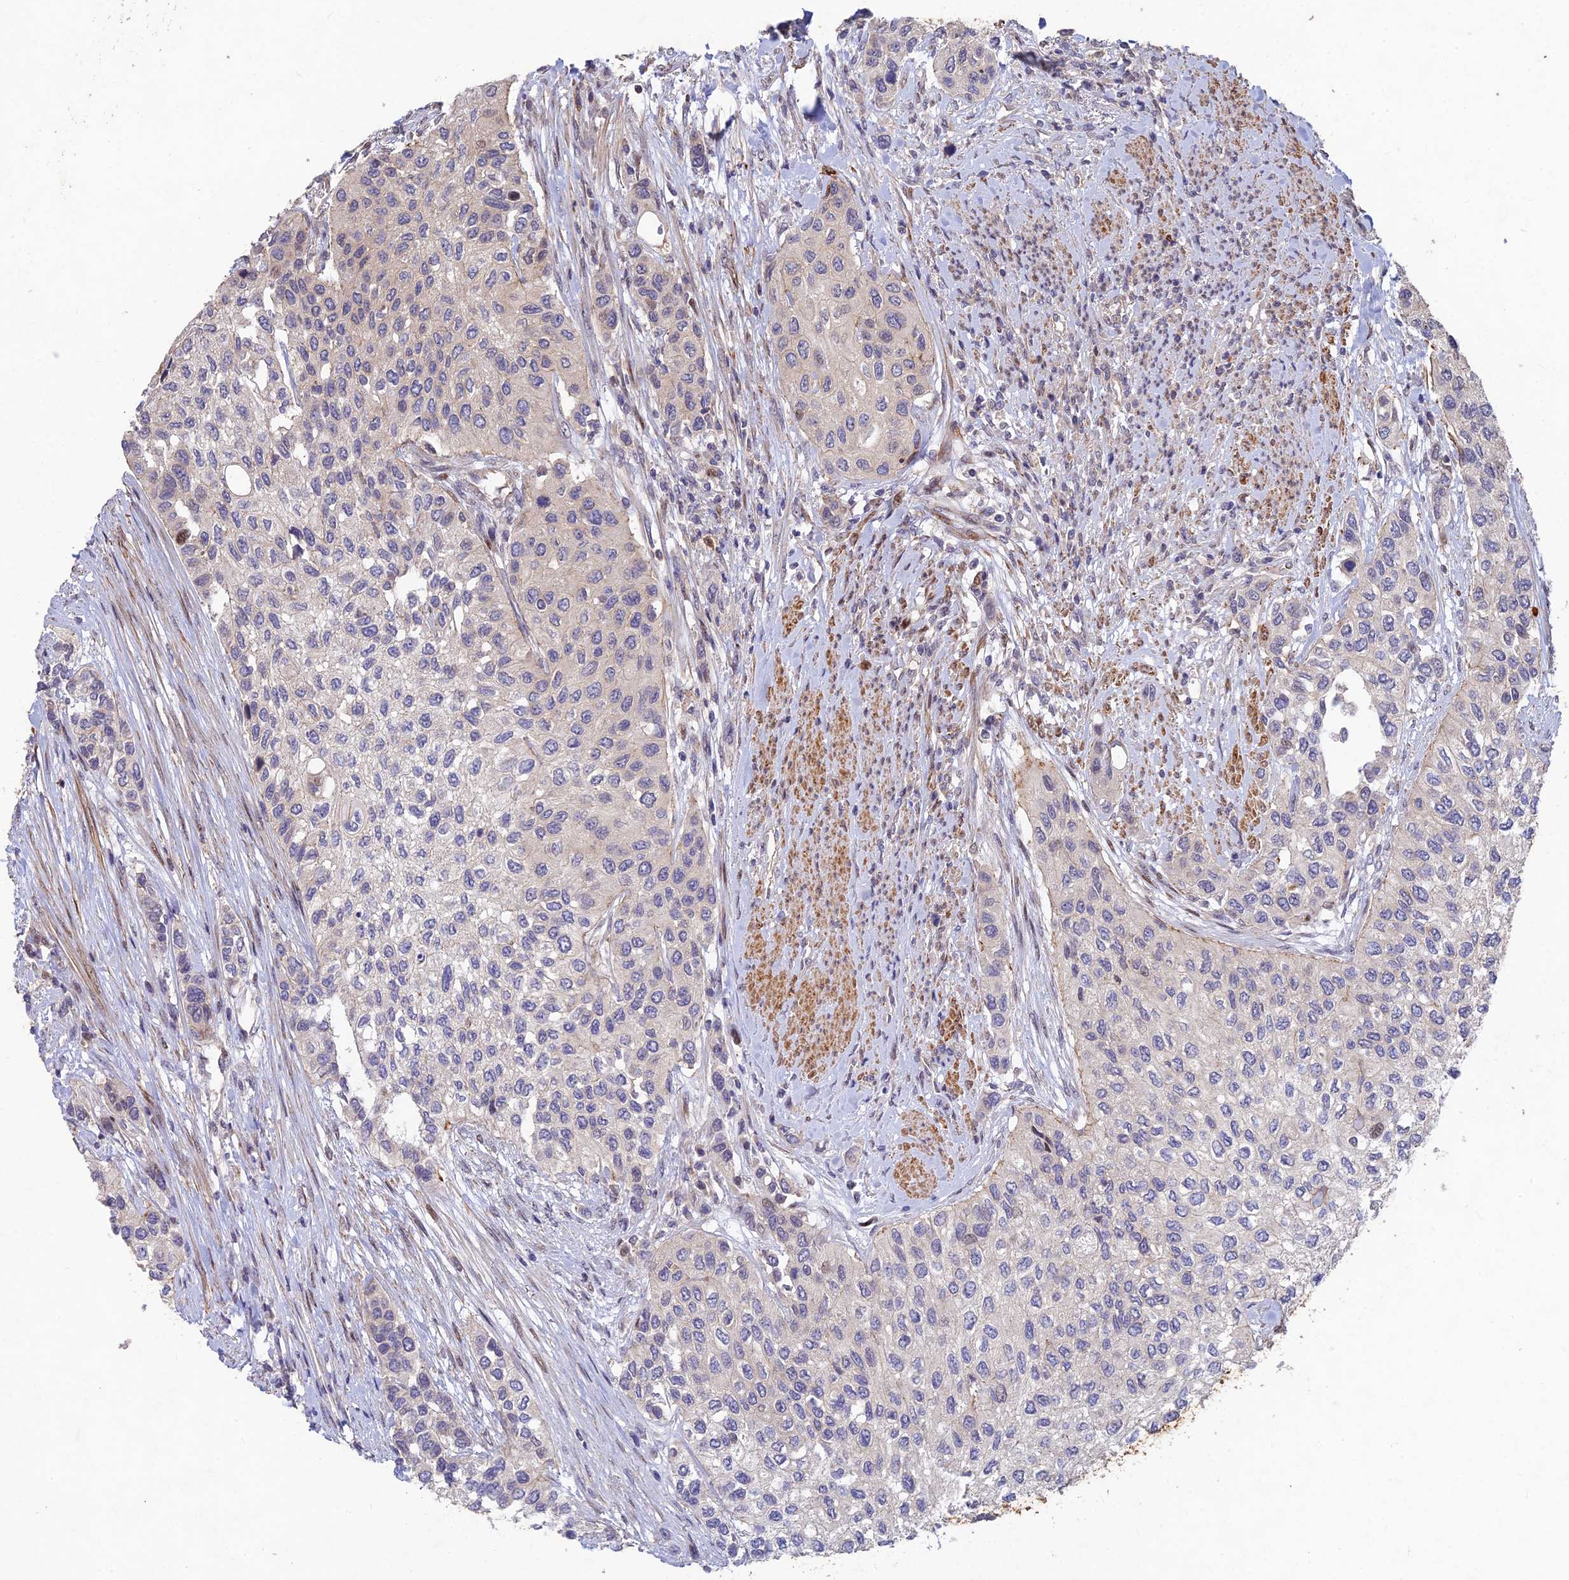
{"staining": {"intensity": "negative", "quantity": "none", "location": "none"}, "tissue": "urothelial cancer", "cell_type": "Tumor cells", "image_type": "cancer", "snomed": [{"axis": "morphology", "description": "Normal tissue, NOS"}, {"axis": "morphology", "description": "Urothelial carcinoma, High grade"}, {"axis": "topography", "description": "Vascular tissue"}, {"axis": "topography", "description": "Urinary bladder"}], "caption": "This is a histopathology image of immunohistochemistry staining of urothelial cancer, which shows no positivity in tumor cells.", "gene": "RELCH", "patient": {"sex": "female", "age": 56}}